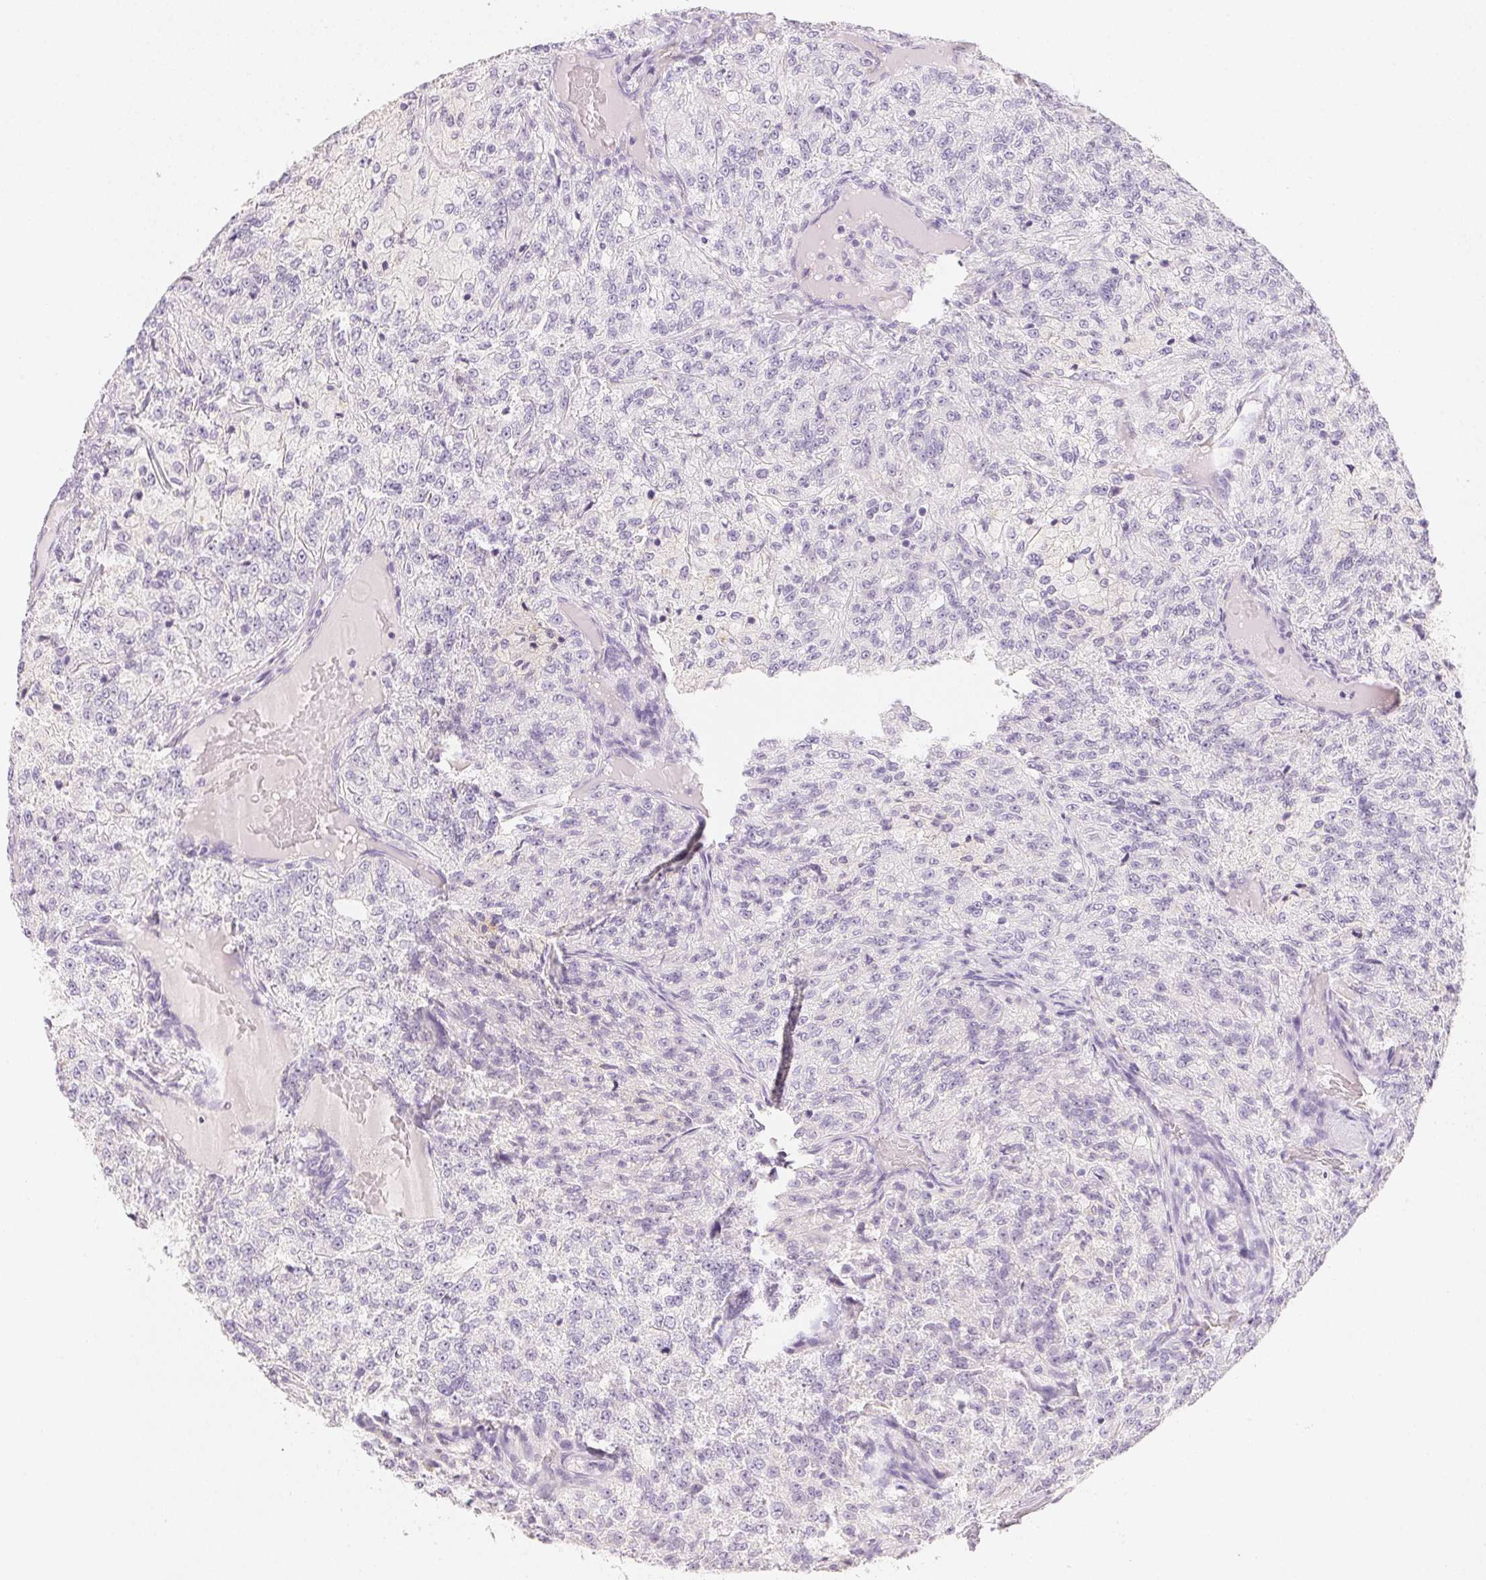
{"staining": {"intensity": "negative", "quantity": "none", "location": "none"}, "tissue": "renal cancer", "cell_type": "Tumor cells", "image_type": "cancer", "snomed": [{"axis": "morphology", "description": "Adenocarcinoma, NOS"}, {"axis": "topography", "description": "Kidney"}], "caption": "DAB (3,3'-diaminobenzidine) immunohistochemical staining of human renal cancer (adenocarcinoma) exhibits no significant expression in tumor cells.", "gene": "ACP3", "patient": {"sex": "female", "age": 63}}